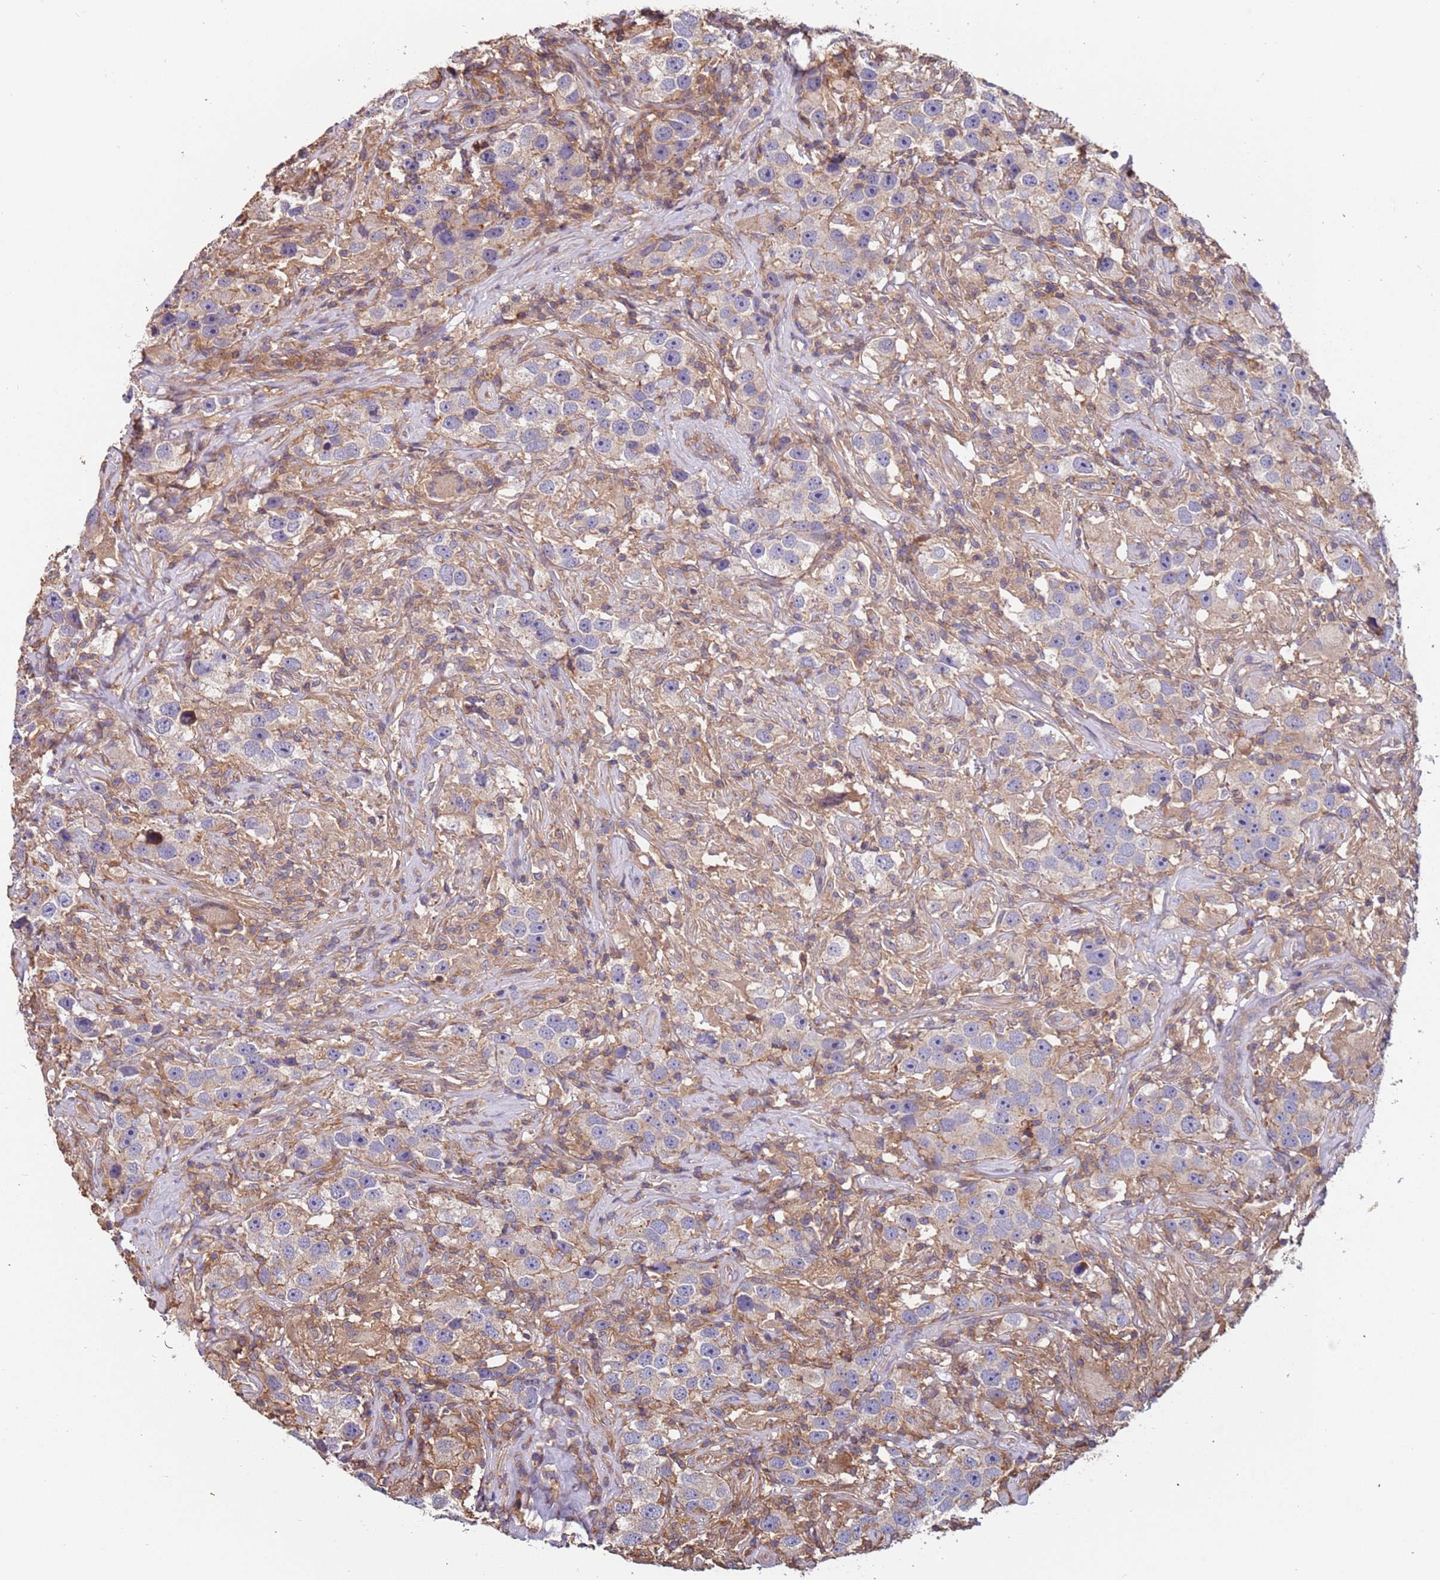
{"staining": {"intensity": "negative", "quantity": "none", "location": "none"}, "tissue": "testis cancer", "cell_type": "Tumor cells", "image_type": "cancer", "snomed": [{"axis": "morphology", "description": "Seminoma, NOS"}, {"axis": "topography", "description": "Testis"}], "caption": "Image shows no protein expression in tumor cells of seminoma (testis) tissue.", "gene": "SYT4", "patient": {"sex": "male", "age": 49}}